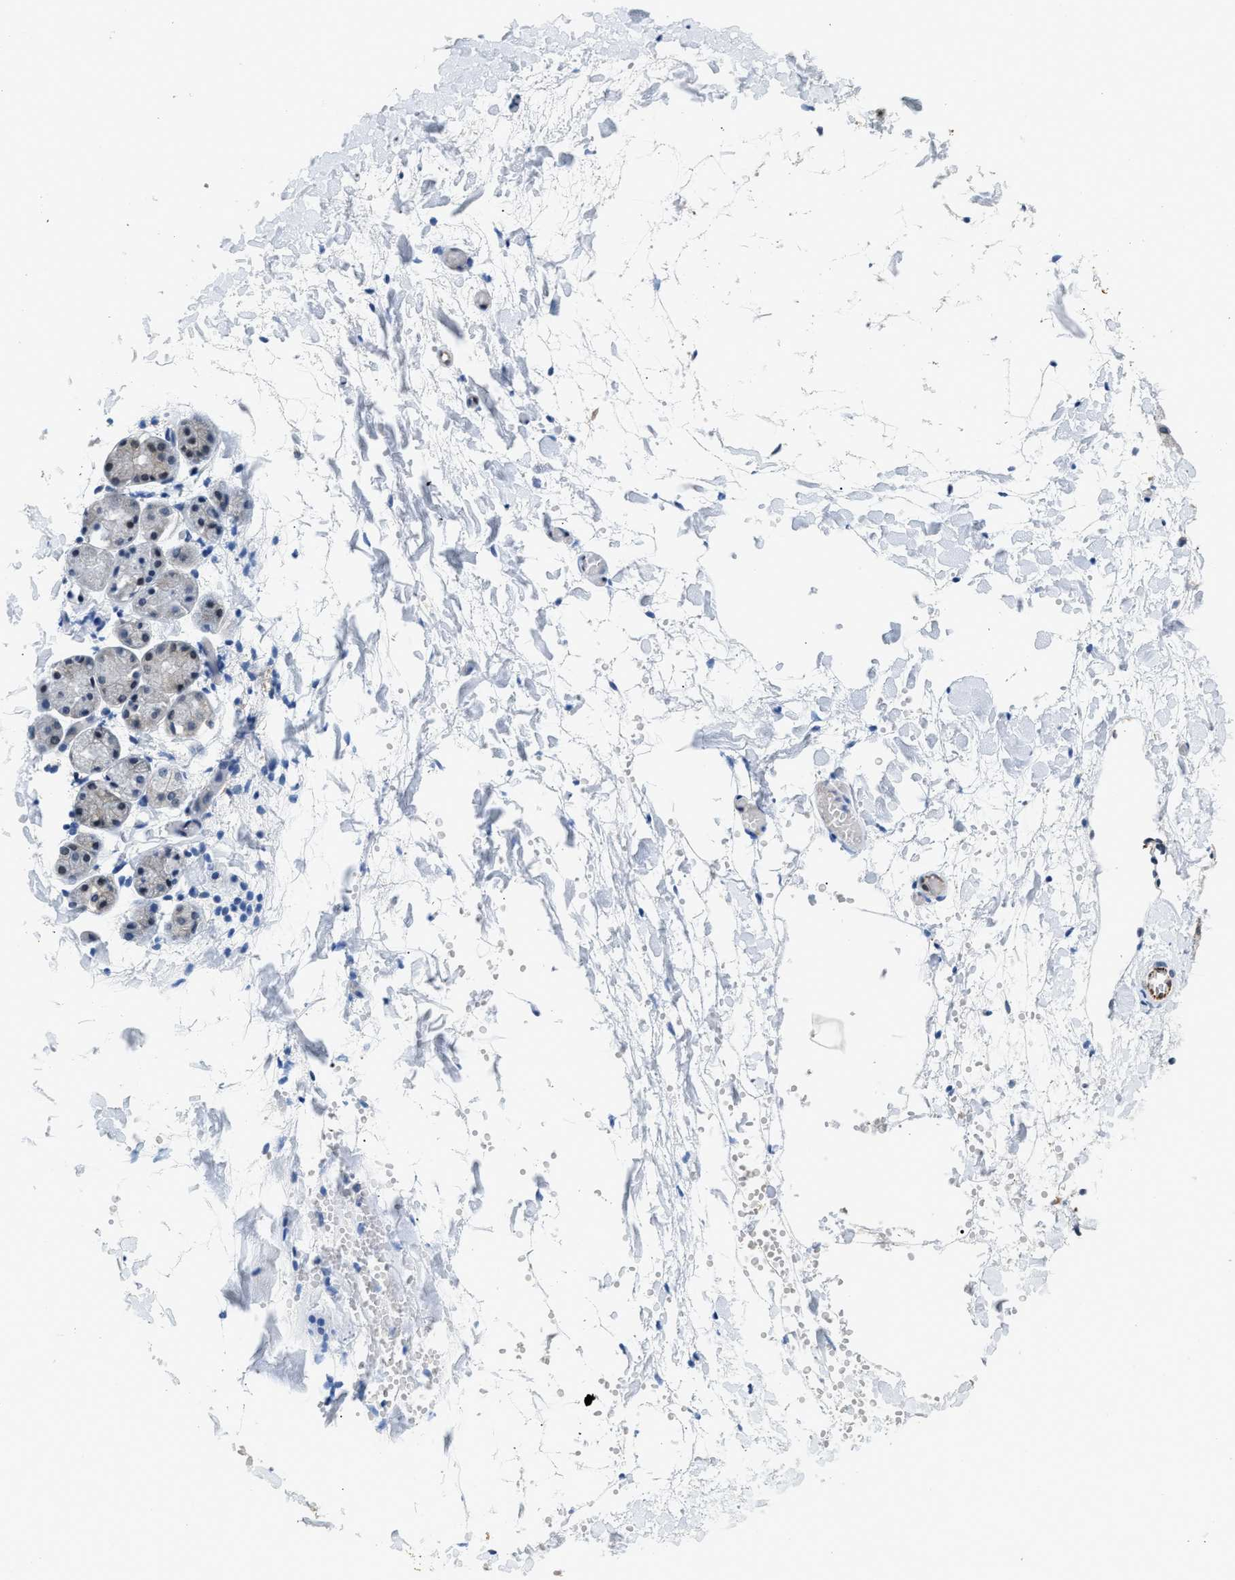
{"staining": {"intensity": "weak", "quantity": "<25%", "location": "cytoplasmic/membranous"}, "tissue": "salivary gland", "cell_type": "Glandular cells", "image_type": "normal", "snomed": [{"axis": "morphology", "description": "Normal tissue, NOS"}, {"axis": "topography", "description": "Salivary gland"}], "caption": "Glandular cells are negative for brown protein staining in benign salivary gland. The staining is performed using DAB (3,3'-diaminobenzidine) brown chromogen with nuclei counter-stained in using hematoxylin.", "gene": "PPM1H", "patient": {"sex": "female", "age": 24}}